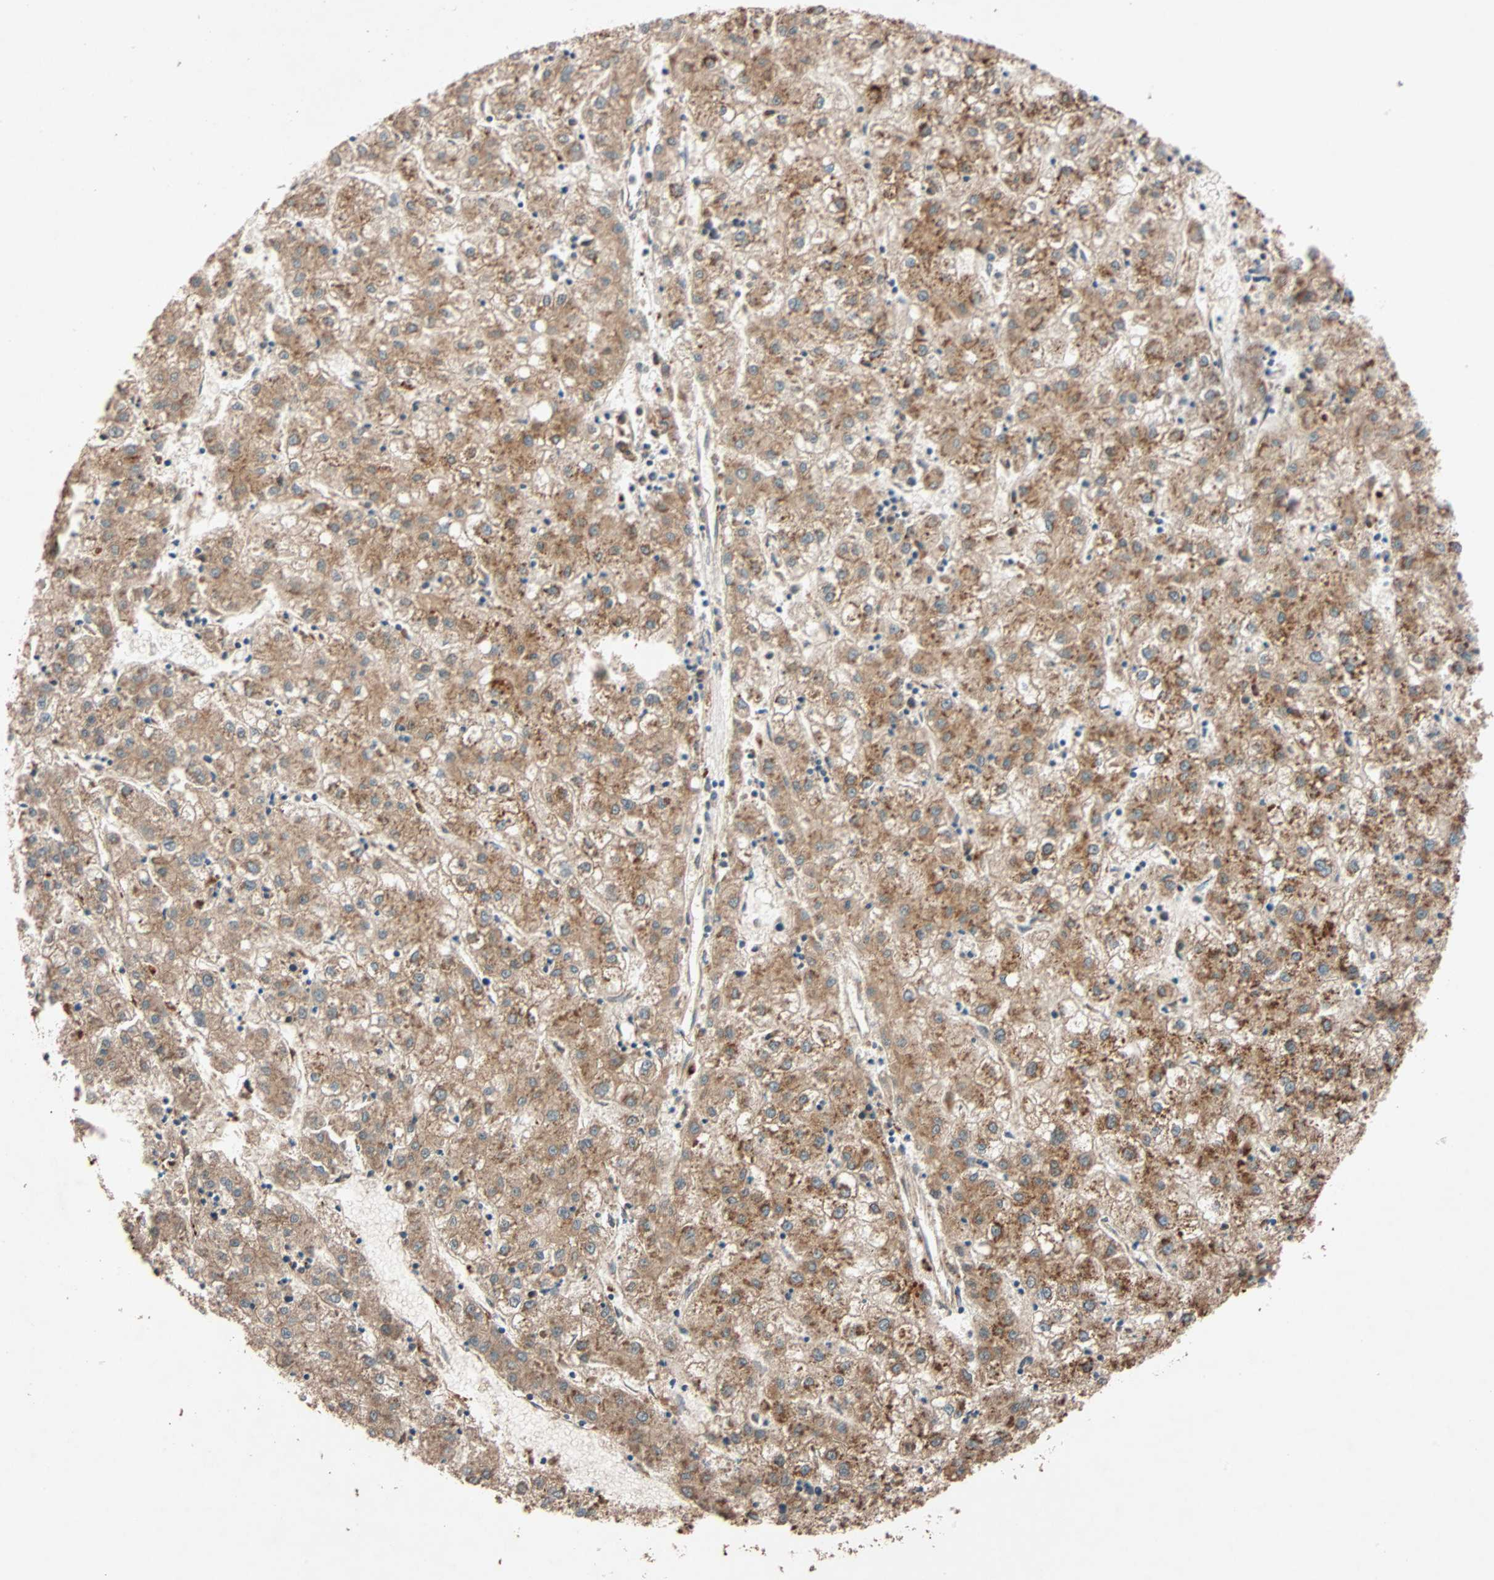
{"staining": {"intensity": "moderate", "quantity": ">75%", "location": "cytoplasmic/membranous"}, "tissue": "liver cancer", "cell_type": "Tumor cells", "image_type": "cancer", "snomed": [{"axis": "morphology", "description": "Carcinoma, Hepatocellular, NOS"}, {"axis": "topography", "description": "Liver"}], "caption": "Liver hepatocellular carcinoma stained for a protein (brown) displays moderate cytoplasmic/membranous positive staining in about >75% of tumor cells.", "gene": "PHYH", "patient": {"sex": "male", "age": 72}}